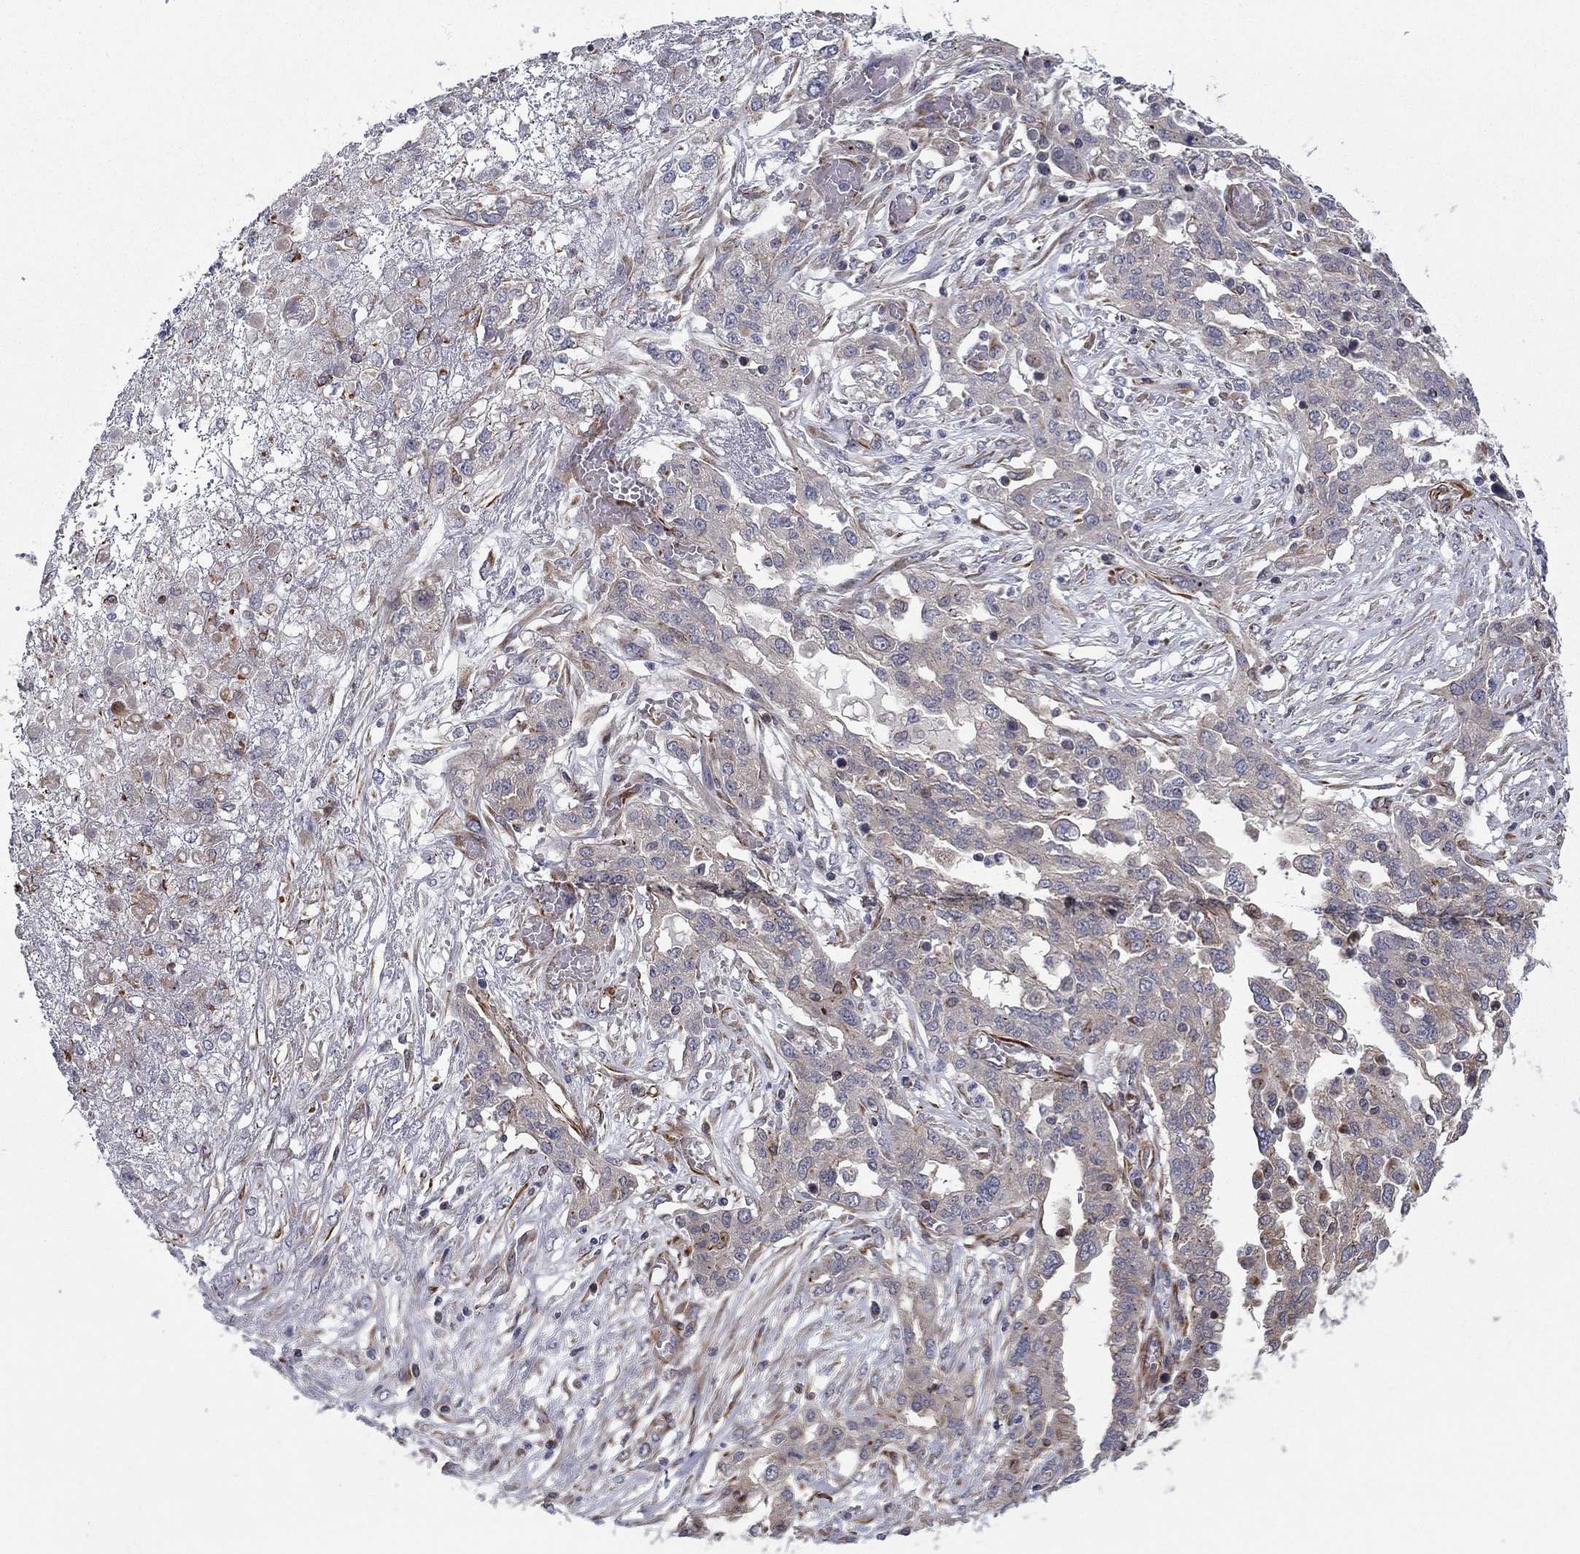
{"staining": {"intensity": "weak", "quantity": "<25%", "location": "cytoplasmic/membranous"}, "tissue": "ovarian cancer", "cell_type": "Tumor cells", "image_type": "cancer", "snomed": [{"axis": "morphology", "description": "Cystadenocarcinoma, serous, NOS"}, {"axis": "topography", "description": "Ovary"}], "caption": "A high-resolution photomicrograph shows immunohistochemistry (IHC) staining of ovarian cancer (serous cystadenocarcinoma), which demonstrates no significant positivity in tumor cells. (Brightfield microscopy of DAB (3,3'-diaminobenzidine) immunohistochemistry (IHC) at high magnification).", "gene": "CLSTN1", "patient": {"sex": "female", "age": 67}}